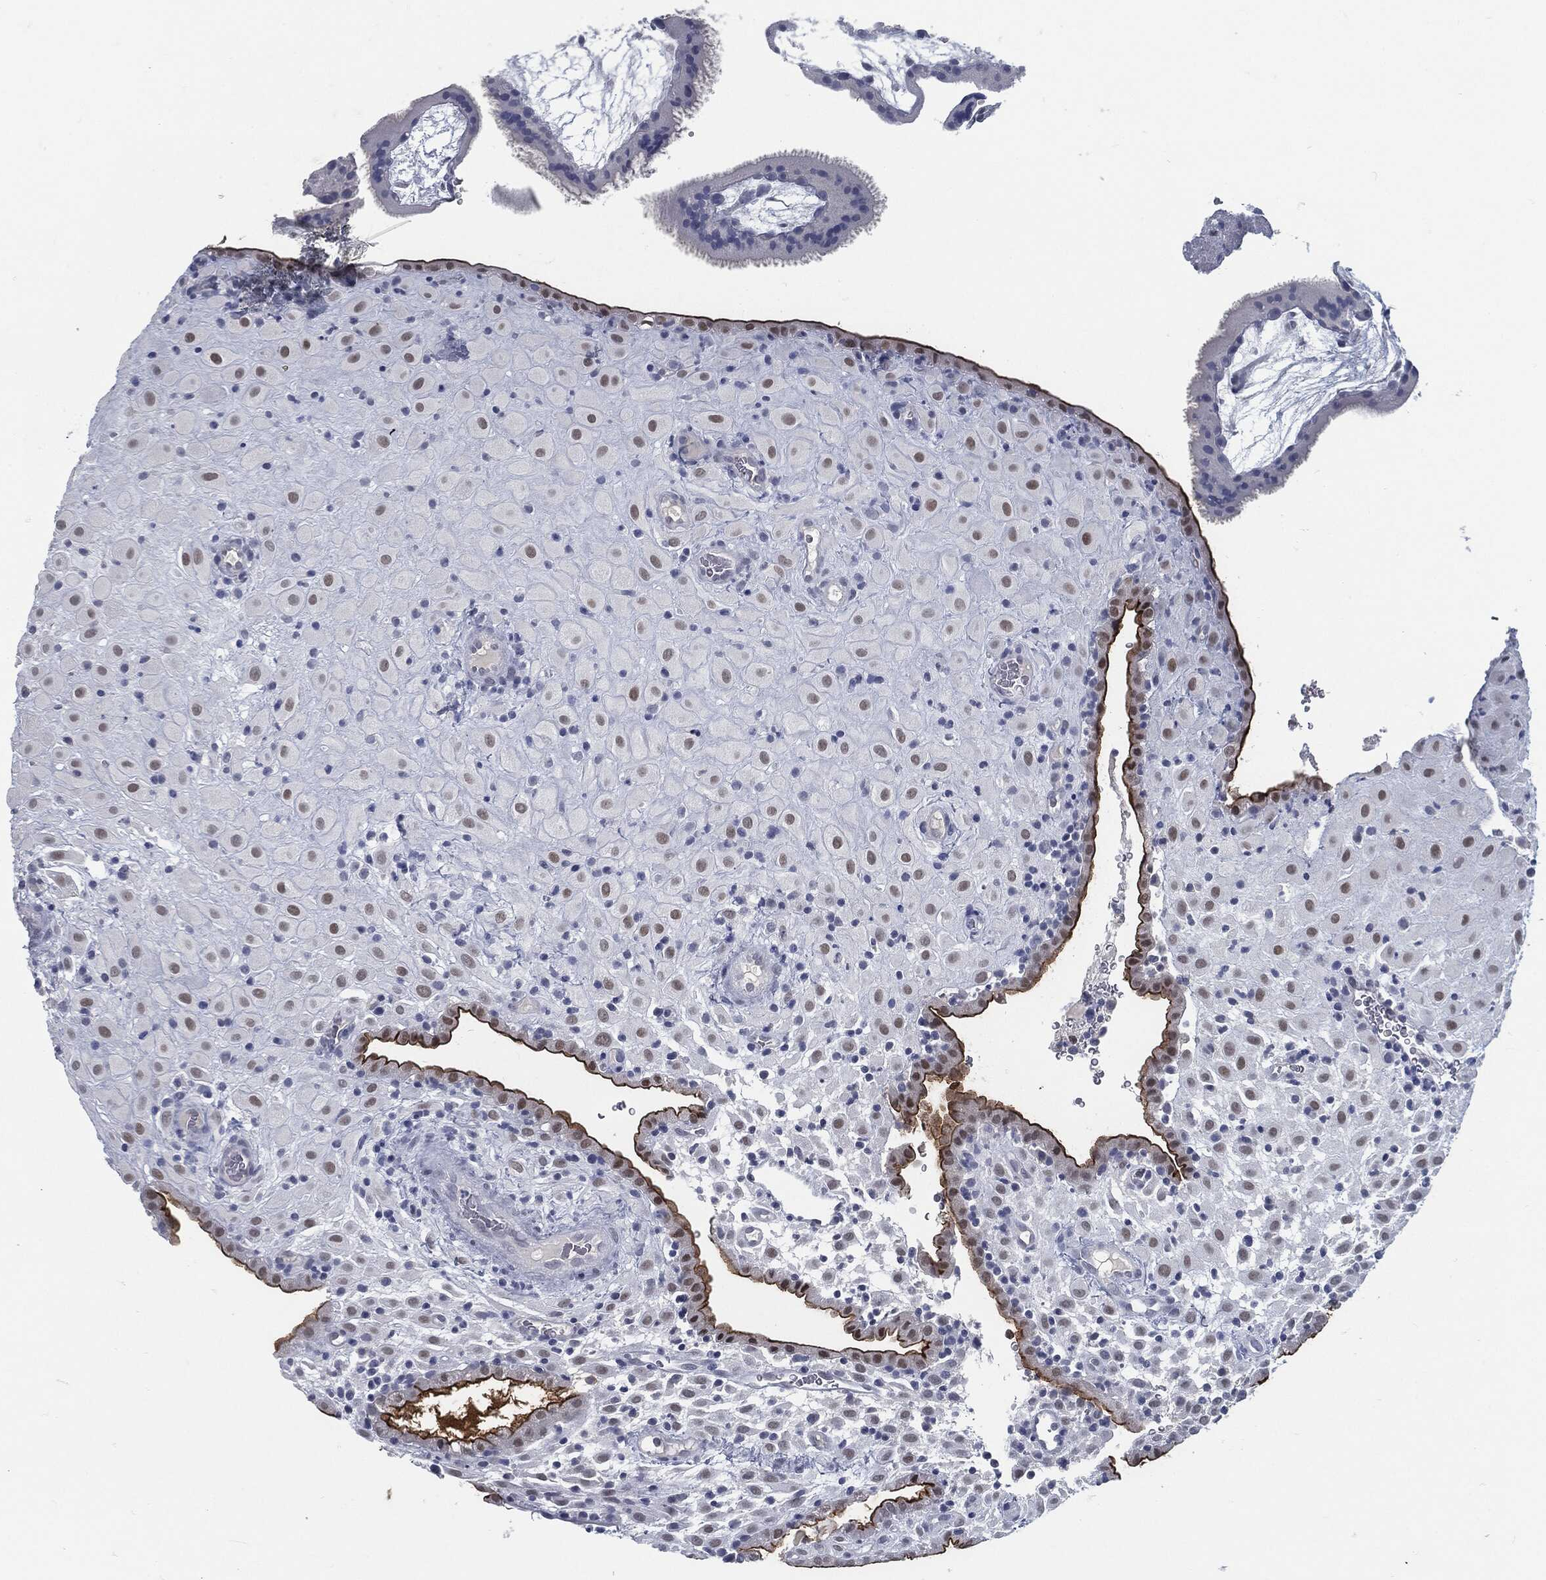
{"staining": {"intensity": "negative", "quantity": "none", "location": "none"}, "tissue": "placenta", "cell_type": "Decidual cells", "image_type": "normal", "snomed": [{"axis": "morphology", "description": "Normal tissue, NOS"}, {"axis": "topography", "description": "Placenta"}], "caption": "DAB (3,3'-diaminobenzidine) immunohistochemical staining of benign human placenta exhibits no significant positivity in decidual cells.", "gene": "PROM1", "patient": {"sex": "female", "age": 19}}